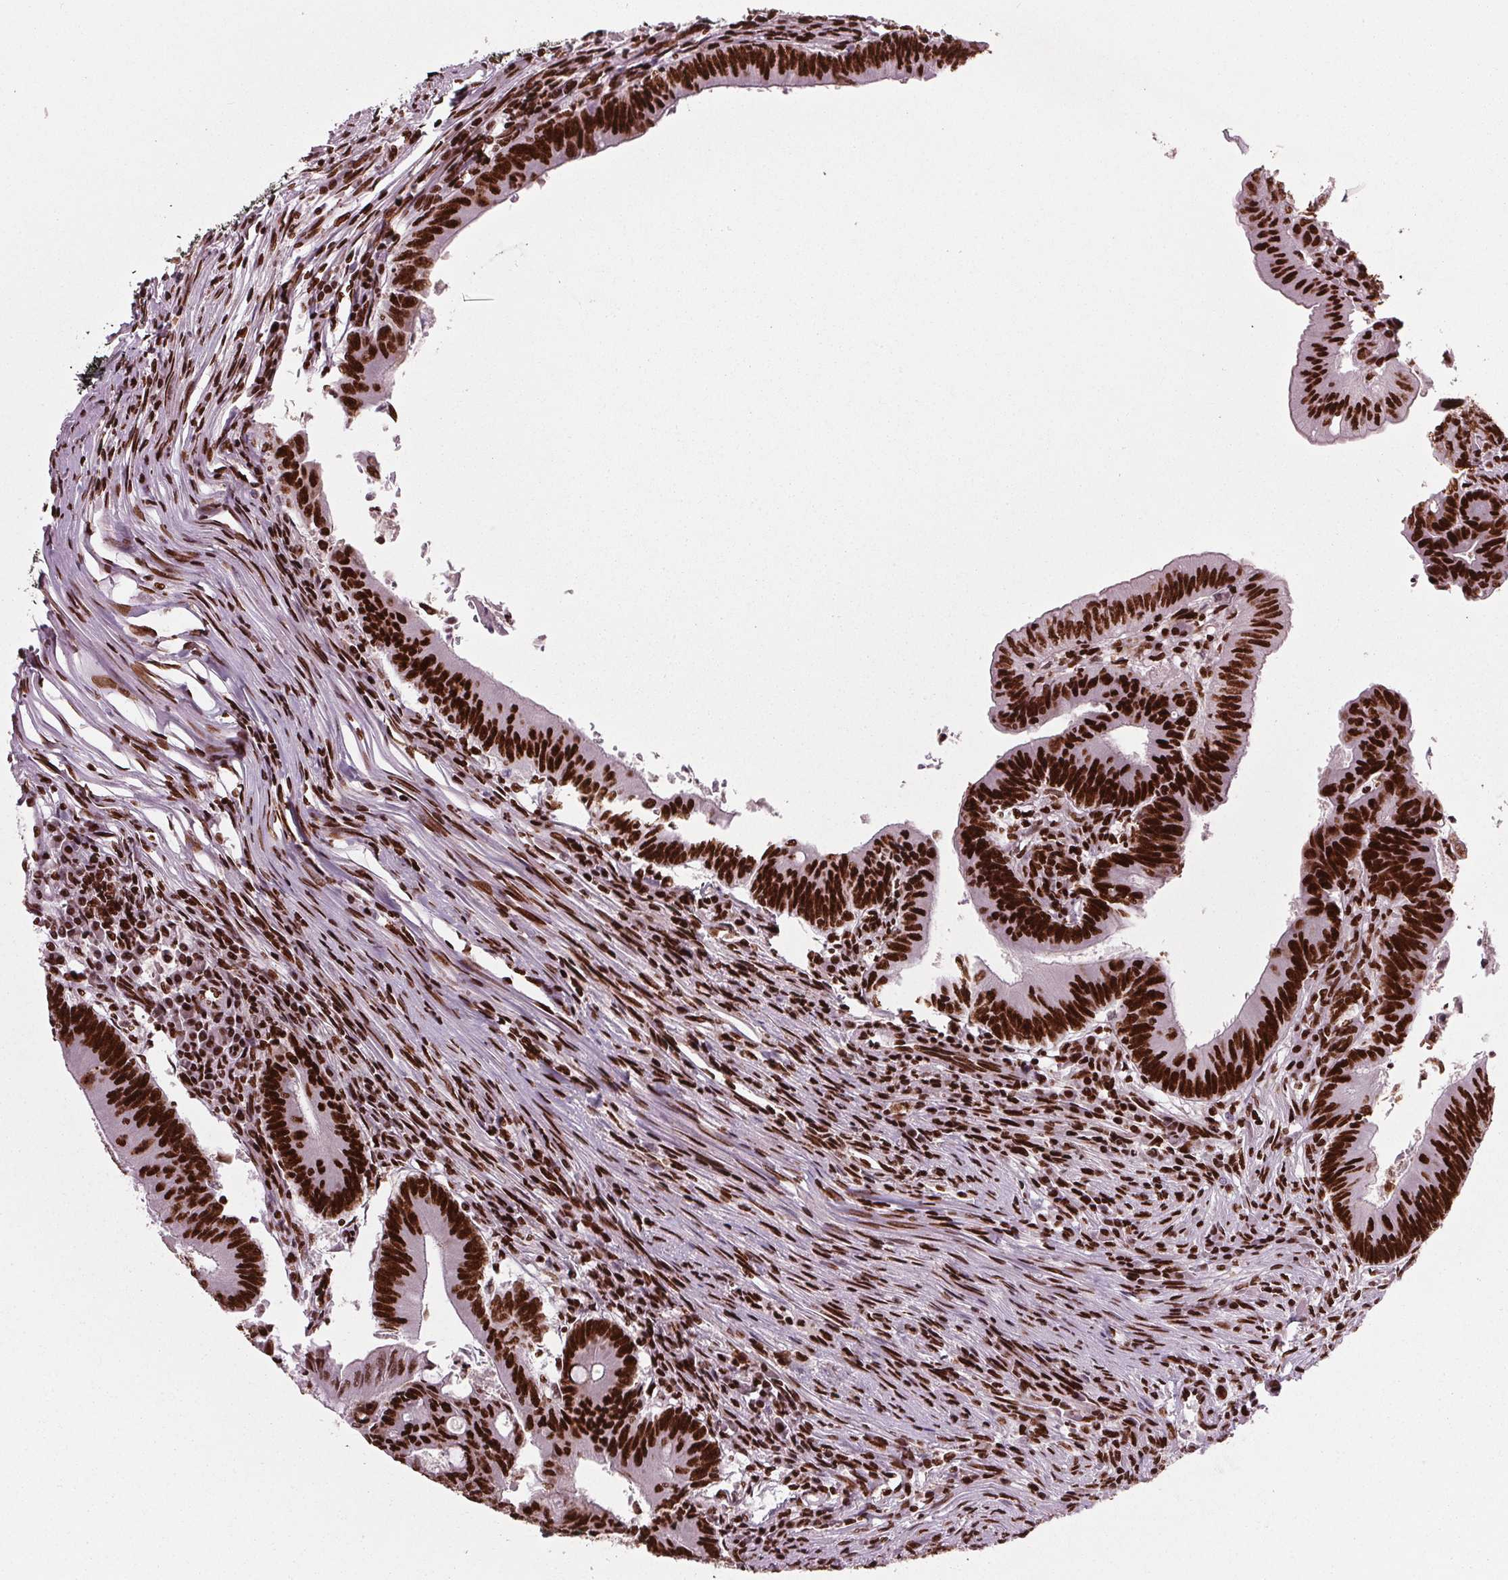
{"staining": {"intensity": "strong", "quantity": ">75%", "location": "nuclear"}, "tissue": "colorectal cancer", "cell_type": "Tumor cells", "image_type": "cancer", "snomed": [{"axis": "morphology", "description": "Adenocarcinoma, NOS"}, {"axis": "topography", "description": "Colon"}], "caption": "An image of human colorectal cancer stained for a protein displays strong nuclear brown staining in tumor cells.", "gene": "BRD4", "patient": {"sex": "female", "age": 70}}